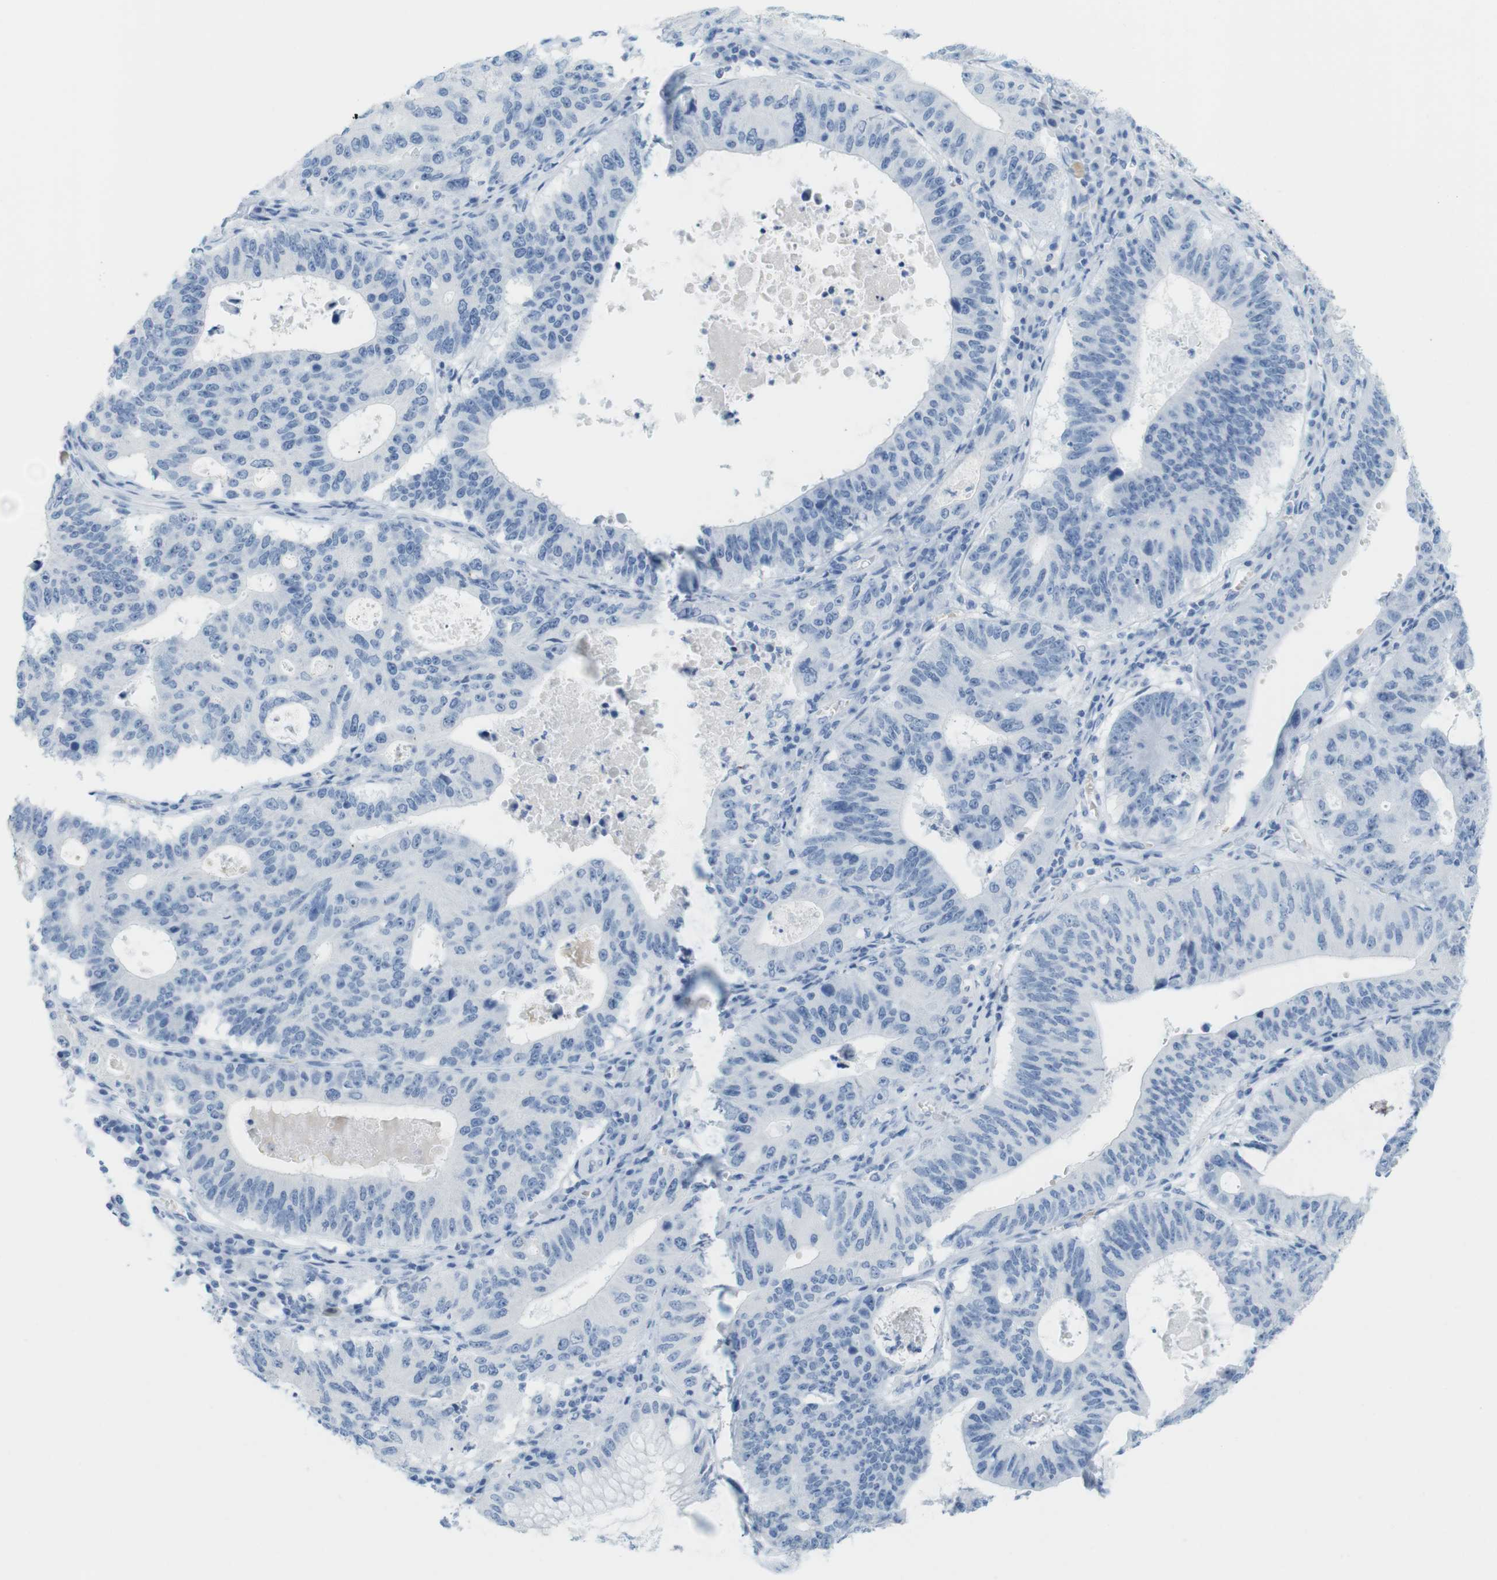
{"staining": {"intensity": "negative", "quantity": "none", "location": "none"}, "tissue": "stomach cancer", "cell_type": "Tumor cells", "image_type": "cancer", "snomed": [{"axis": "morphology", "description": "Adenocarcinoma, NOS"}, {"axis": "topography", "description": "Stomach"}], "caption": "The micrograph exhibits no staining of tumor cells in stomach adenocarcinoma.", "gene": "TNNT2", "patient": {"sex": "male", "age": 59}}